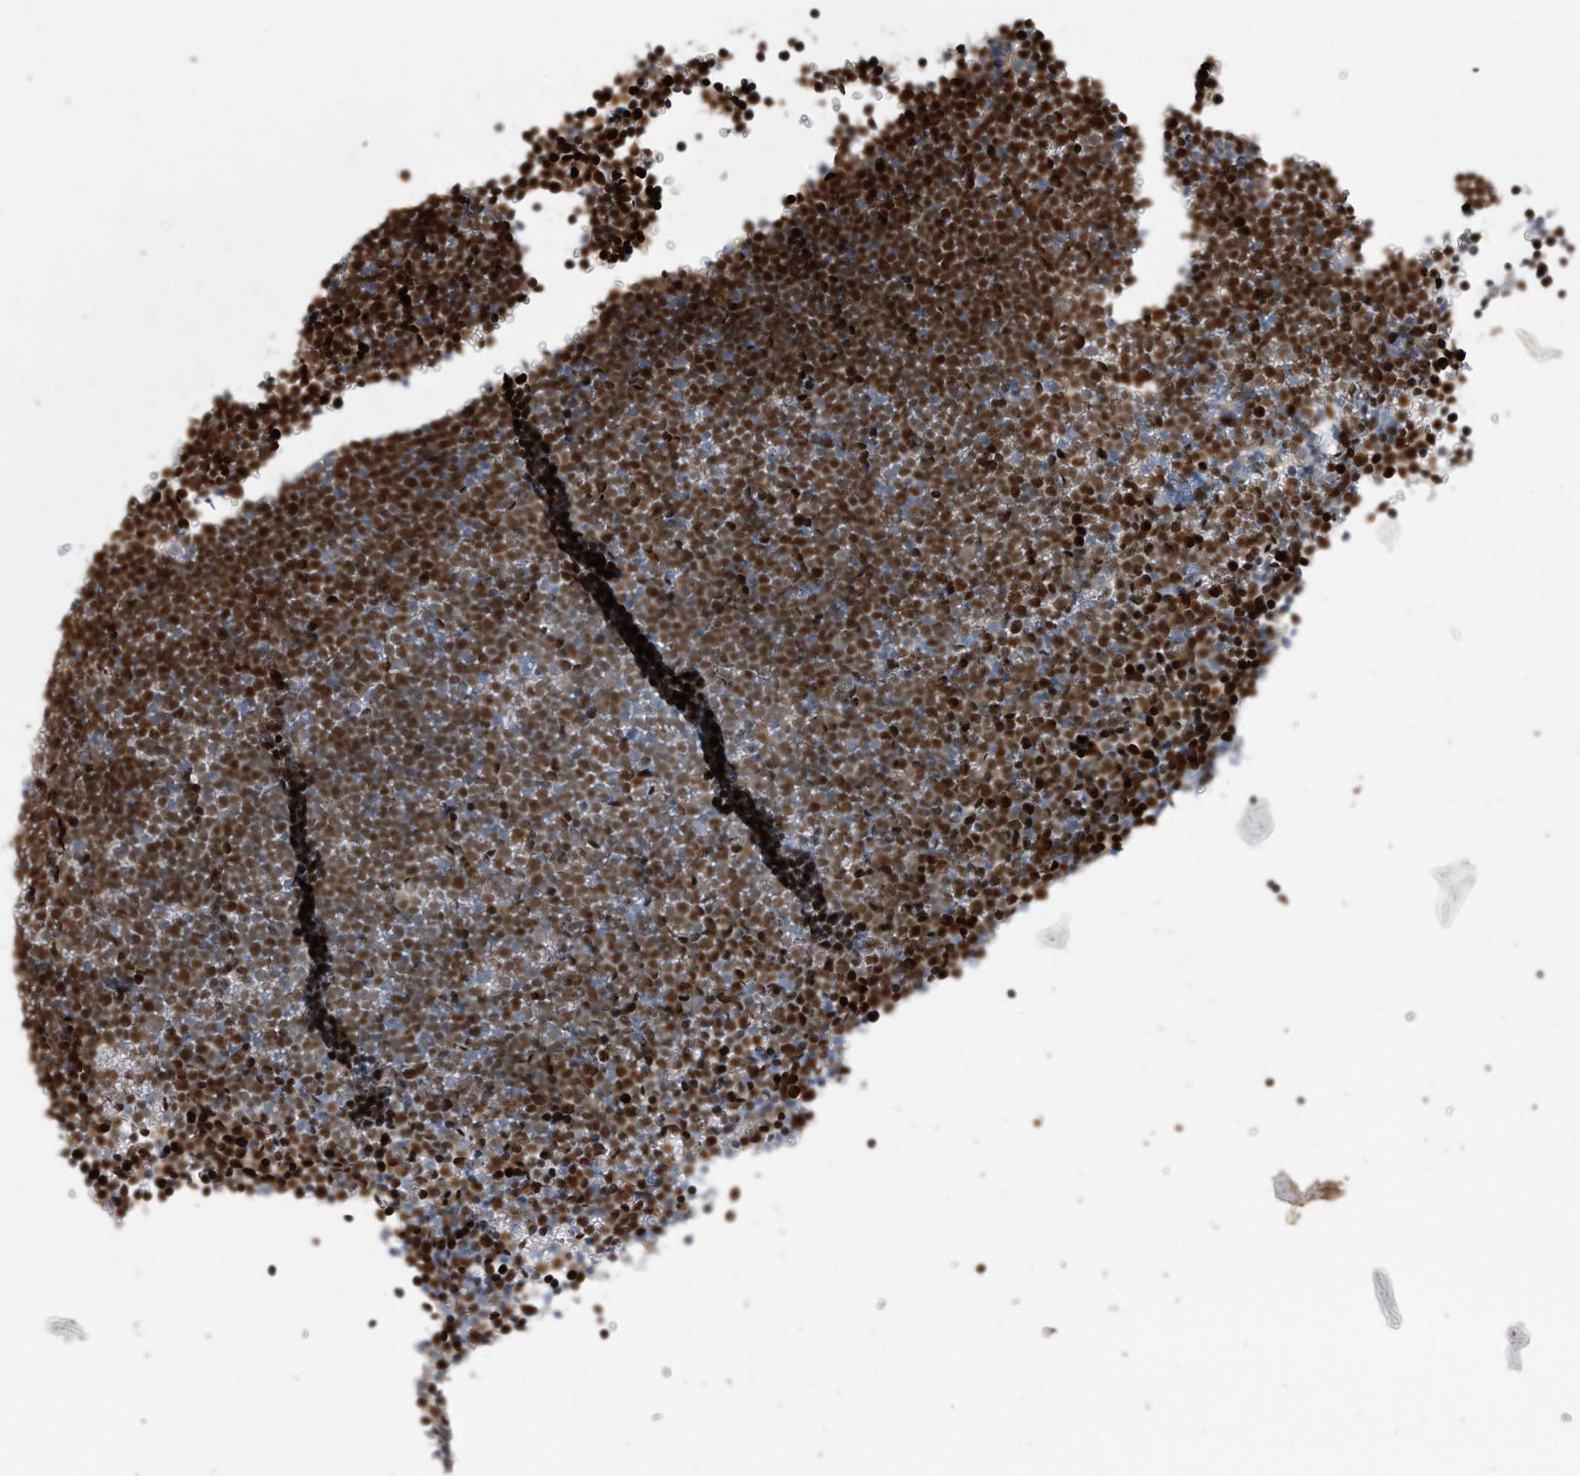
{"staining": {"intensity": "strong", "quantity": ">75%", "location": "nuclear"}, "tissue": "lymphoma", "cell_type": "Tumor cells", "image_type": "cancer", "snomed": [{"axis": "morphology", "description": "Malignant lymphoma, non-Hodgkin's type, High grade"}, {"axis": "topography", "description": "Lymph node"}], "caption": "Human high-grade malignant lymphoma, non-Hodgkin's type stained for a protein (brown) demonstrates strong nuclear positive staining in about >75% of tumor cells.", "gene": "PCNA", "patient": {"sex": "male", "age": 13}}